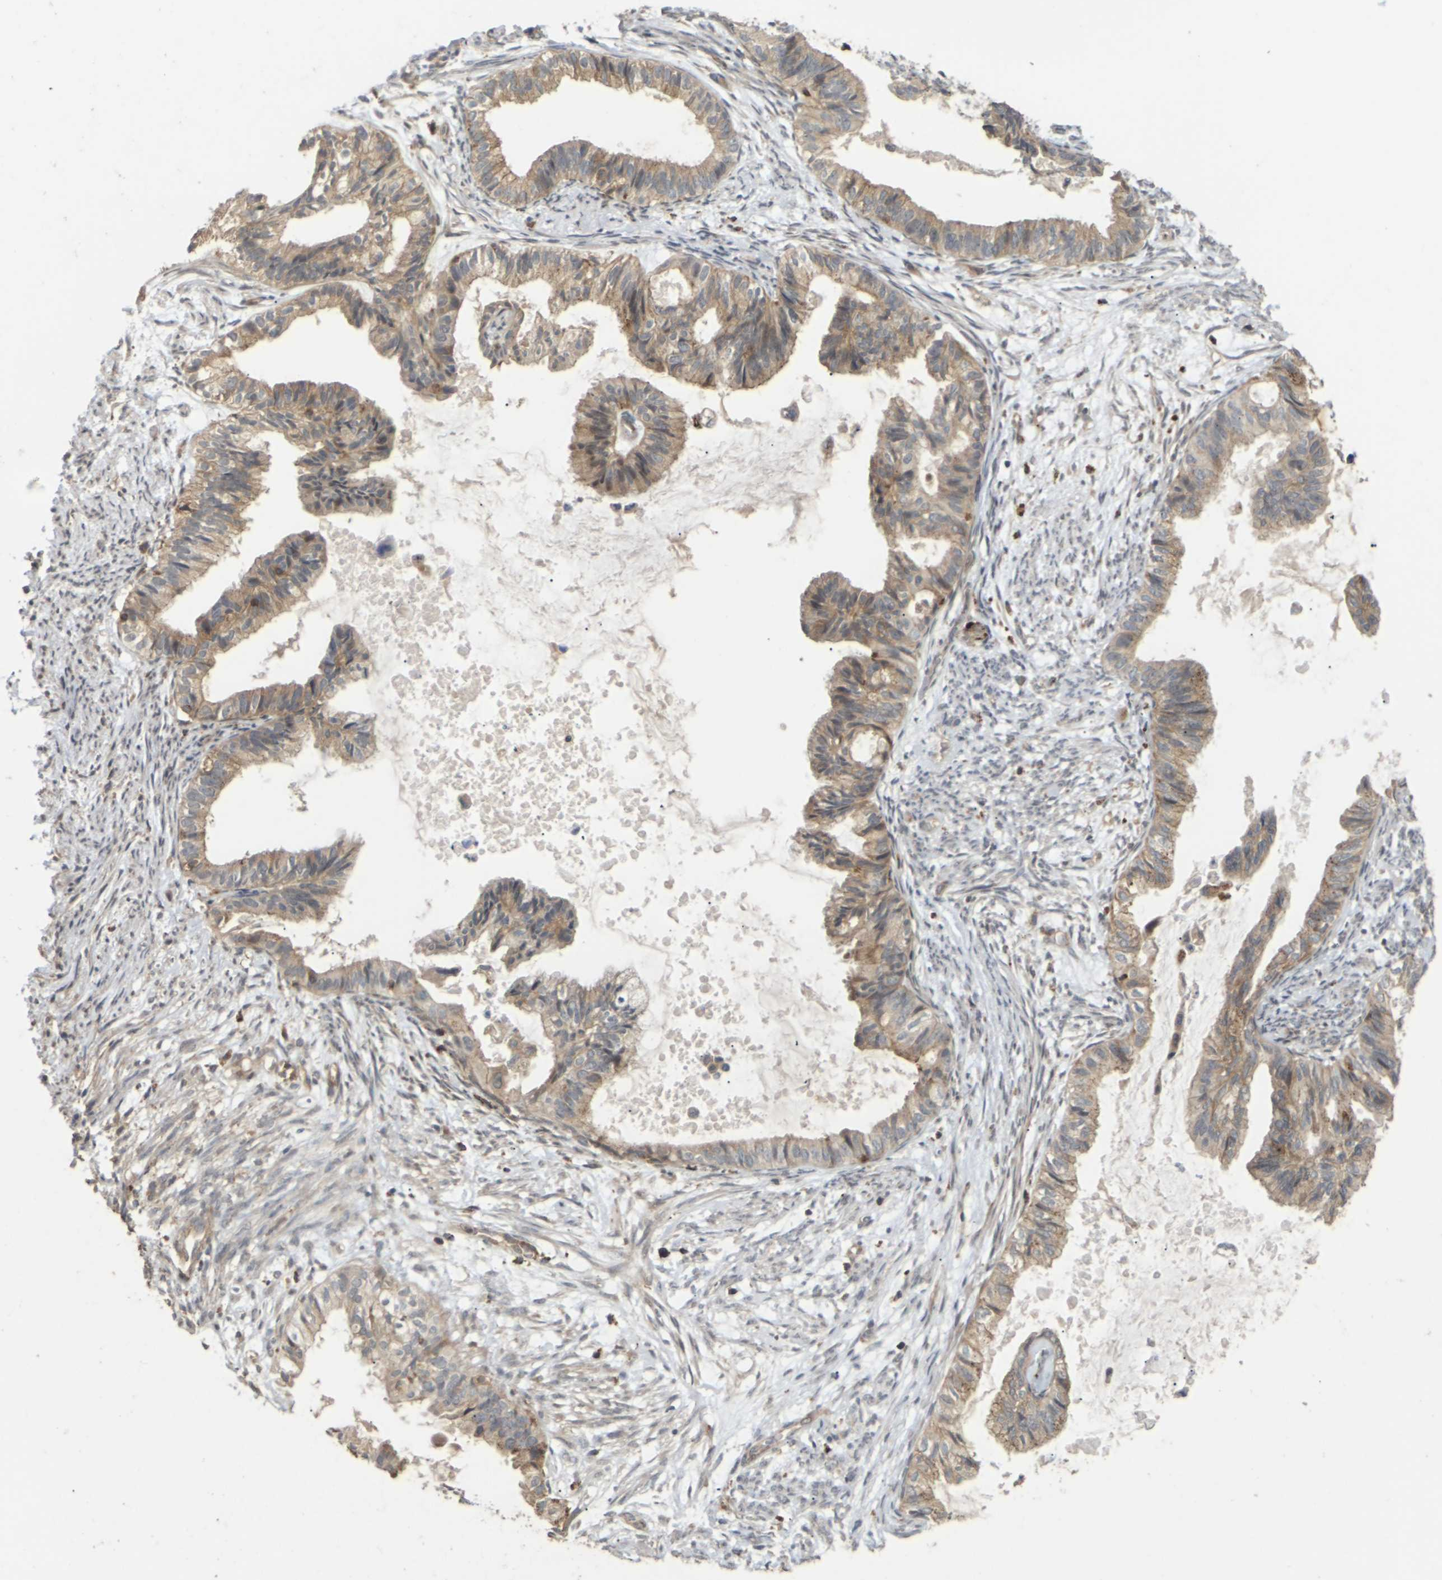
{"staining": {"intensity": "moderate", "quantity": ">75%", "location": "cytoplasmic/membranous"}, "tissue": "cervical cancer", "cell_type": "Tumor cells", "image_type": "cancer", "snomed": [{"axis": "morphology", "description": "Normal tissue, NOS"}, {"axis": "morphology", "description": "Adenocarcinoma, NOS"}, {"axis": "topography", "description": "Cervix"}, {"axis": "topography", "description": "Endometrium"}], "caption": "A photomicrograph showing moderate cytoplasmic/membranous expression in about >75% of tumor cells in cervical adenocarcinoma, as visualized by brown immunohistochemical staining.", "gene": "KSR1", "patient": {"sex": "female", "age": 86}}